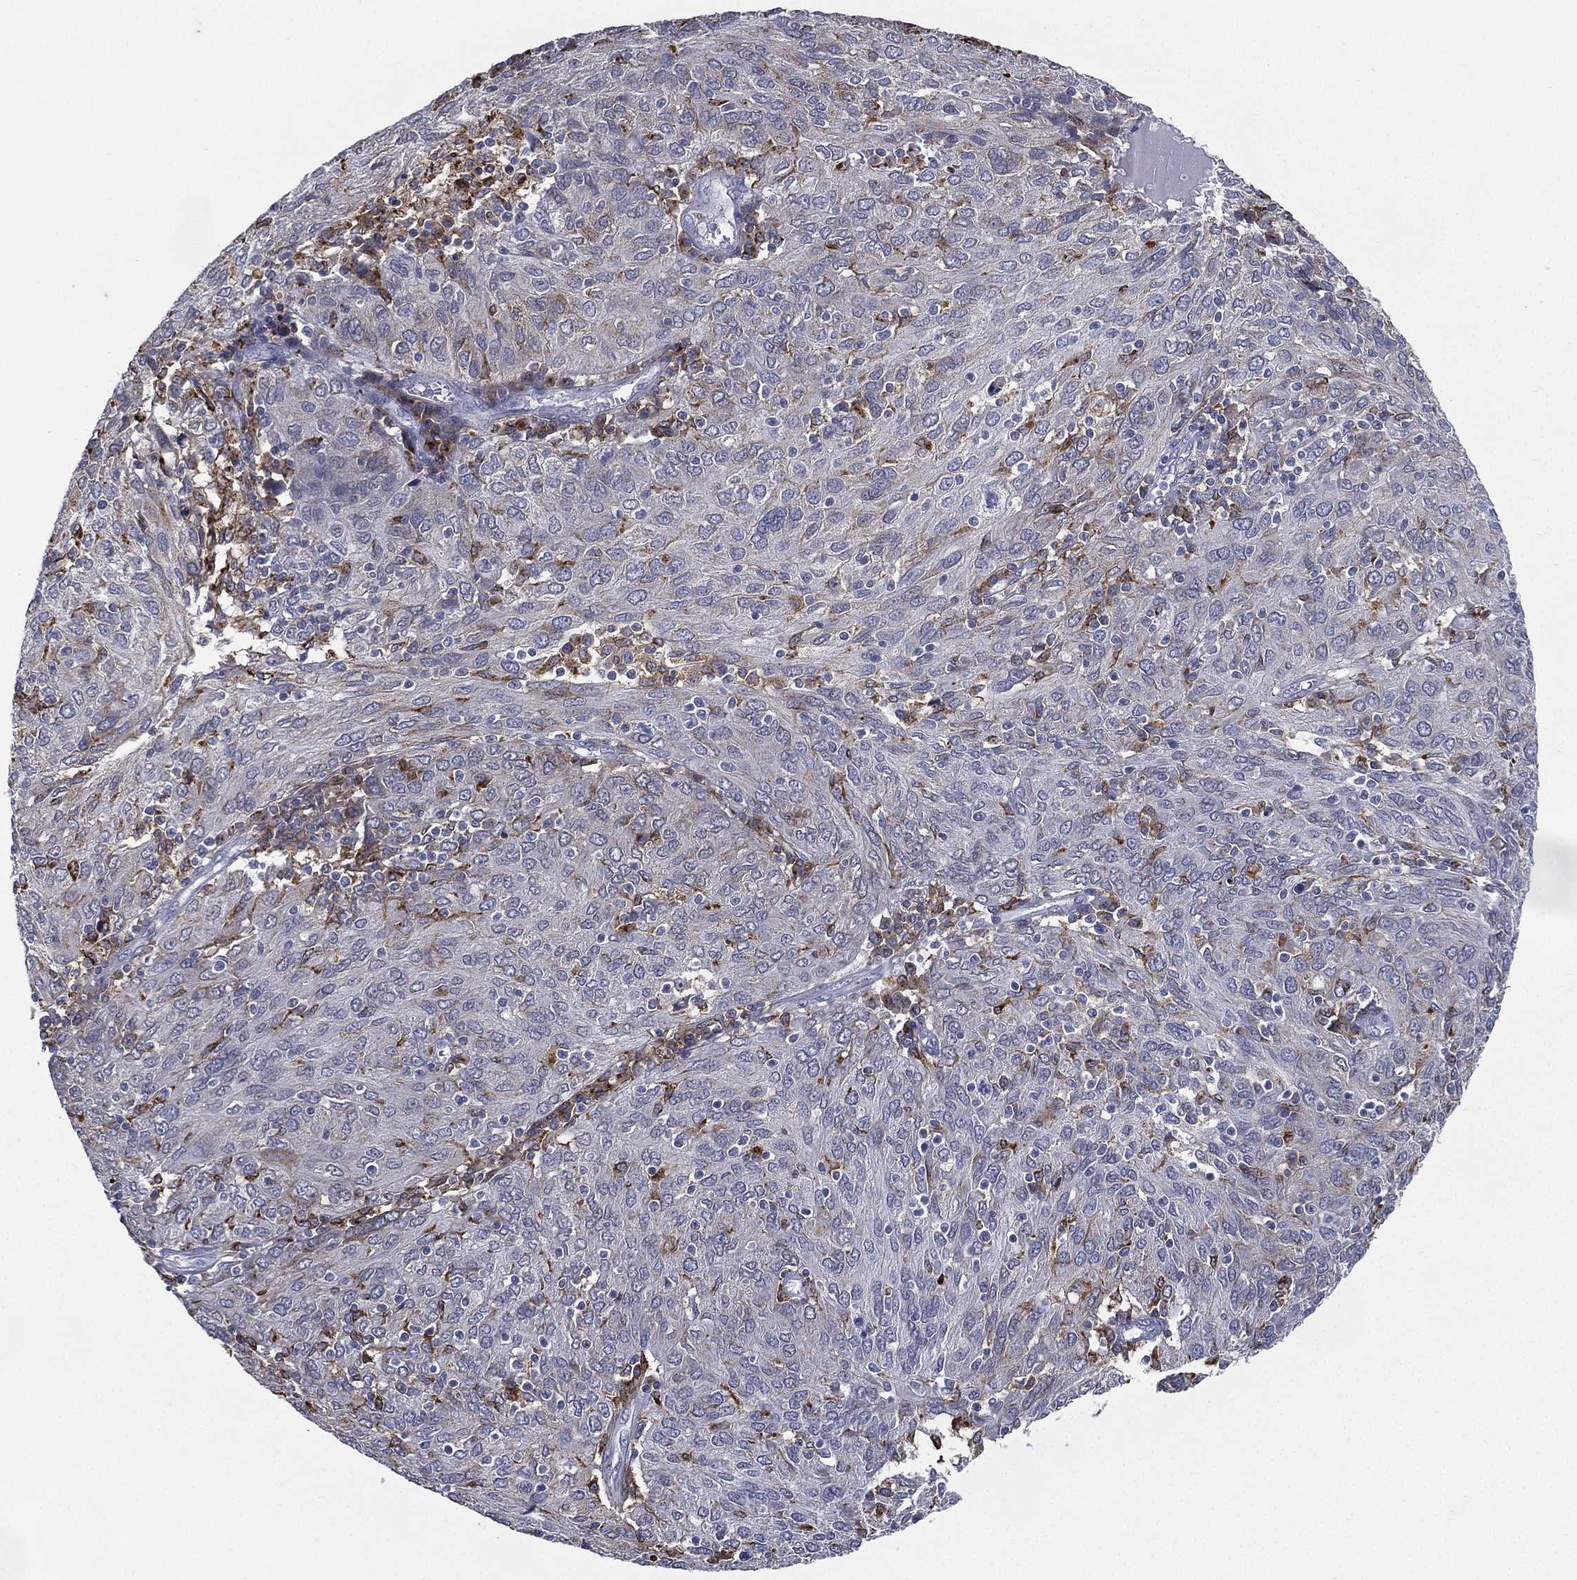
{"staining": {"intensity": "moderate", "quantity": "<25%", "location": "cytoplasmic/membranous"}, "tissue": "ovarian cancer", "cell_type": "Tumor cells", "image_type": "cancer", "snomed": [{"axis": "morphology", "description": "Carcinoma, endometroid"}, {"axis": "topography", "description": "Ovary"}], "caption": "The photomicrograph reveals staining of ovarian cancer (endometroid carcinoma), revealing moderate cytoplasmic/membranous protein expression (brown color) within tumor cells. The protein is stained brown, and the nuclei are stained in blue (DAB (3,3'-diaminobenzidine) IHC with brightfield microscopy, high magnification).", "gene": "EVI2B", "patient": {"sex": "female", "age": 50}}